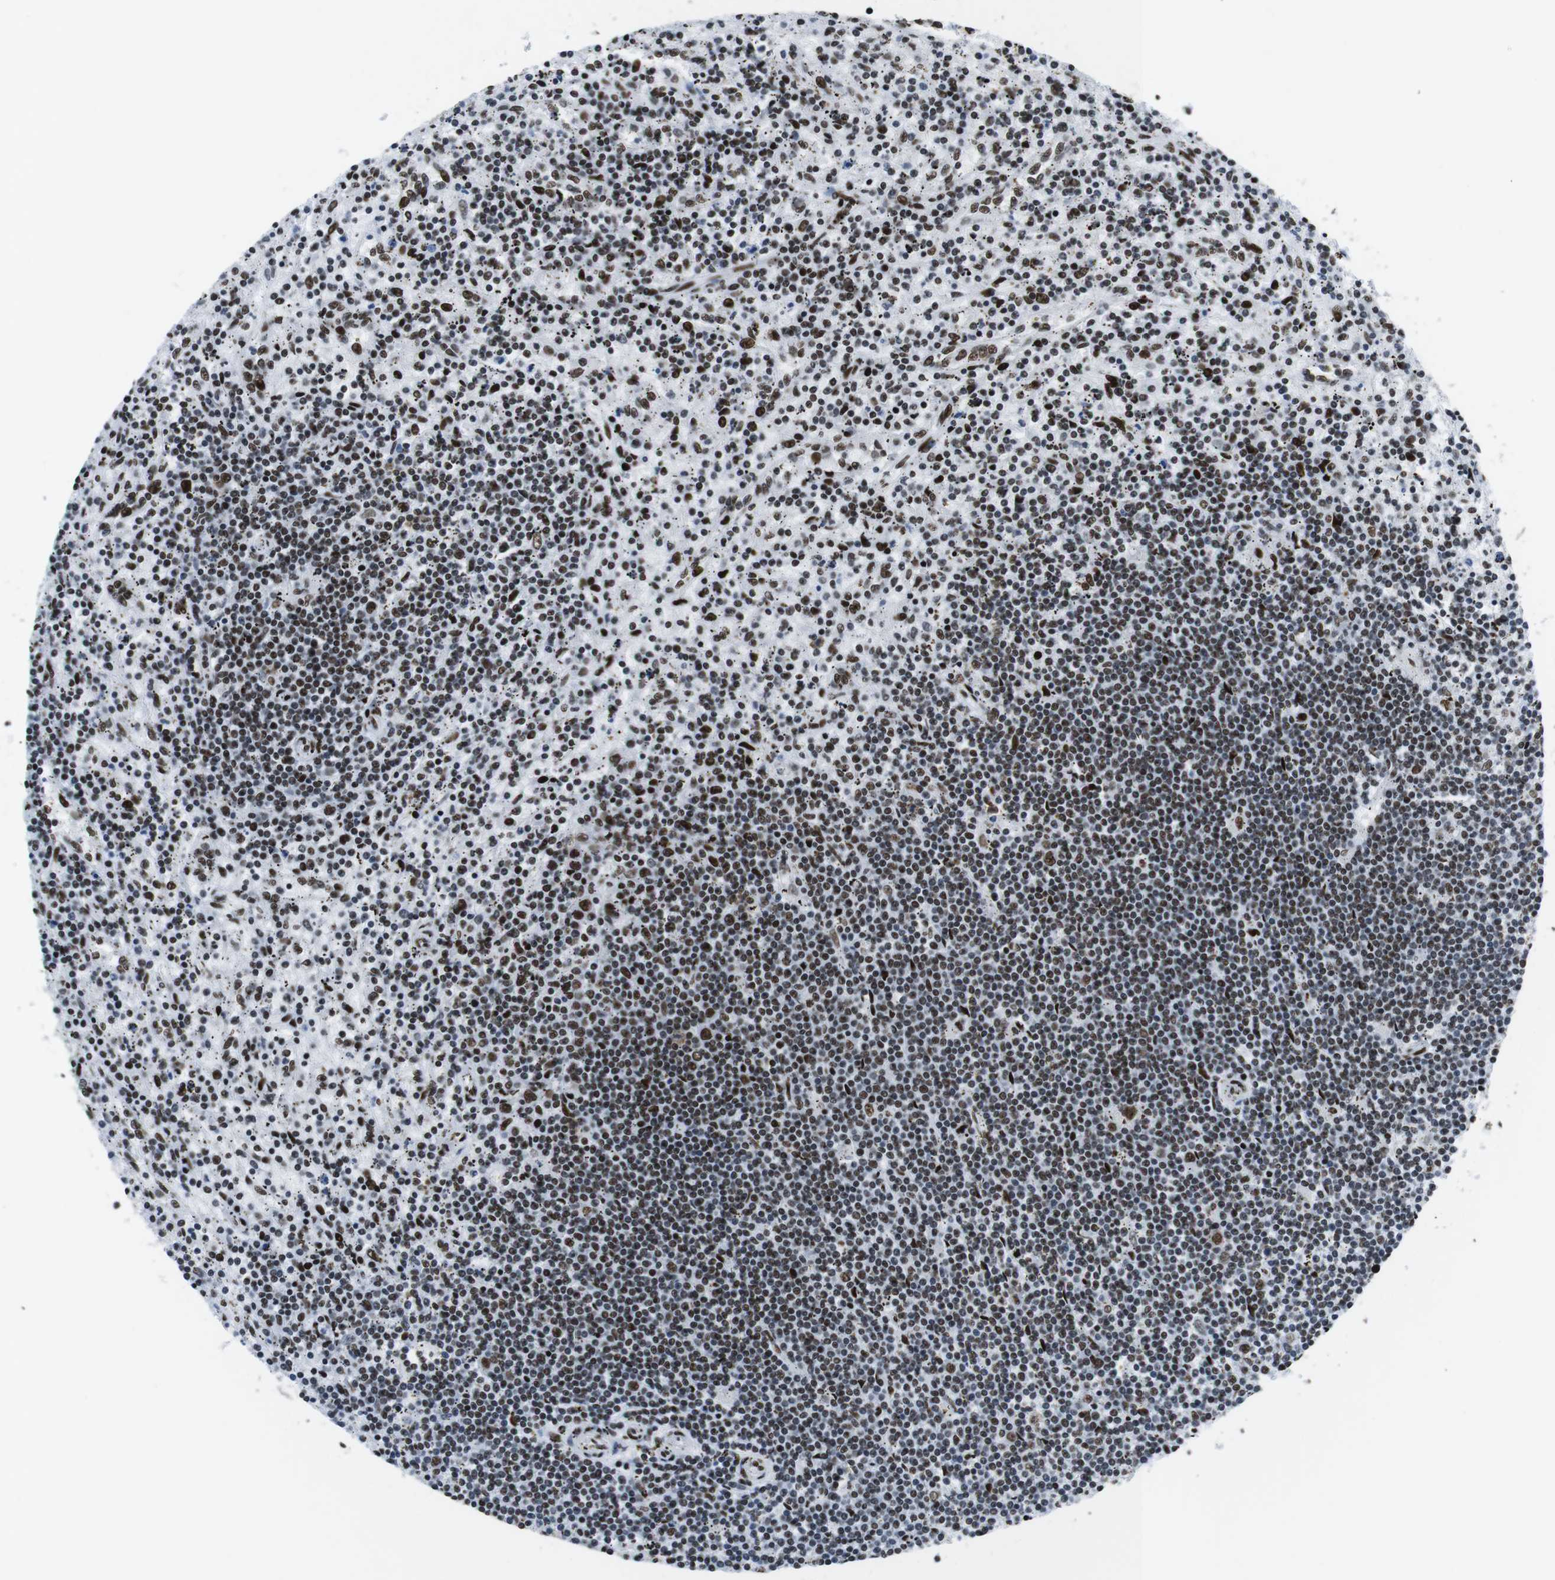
{"staining": {"intensity": "moderate", "quantity": ">75%", "location": "nuclear"}, "tissue": "lymphoma", "cell_type": "Tumor cells", "image_type": "cancer", "snomed": [{"axis": "morphology", "description": "Malignant lymphoma, non-Hodgkin's type, Low grade"}, {"axis": "topography", "description": "Spleen"}], "caption": "IHC of low-grade malignant lymphoma, non-Hodgkin's type displays medium levels of moderate nuclear expression in approximately >75% of tumor cells.", "gene": "CITED2", "patient": {"sex": "male", "age": 76}}